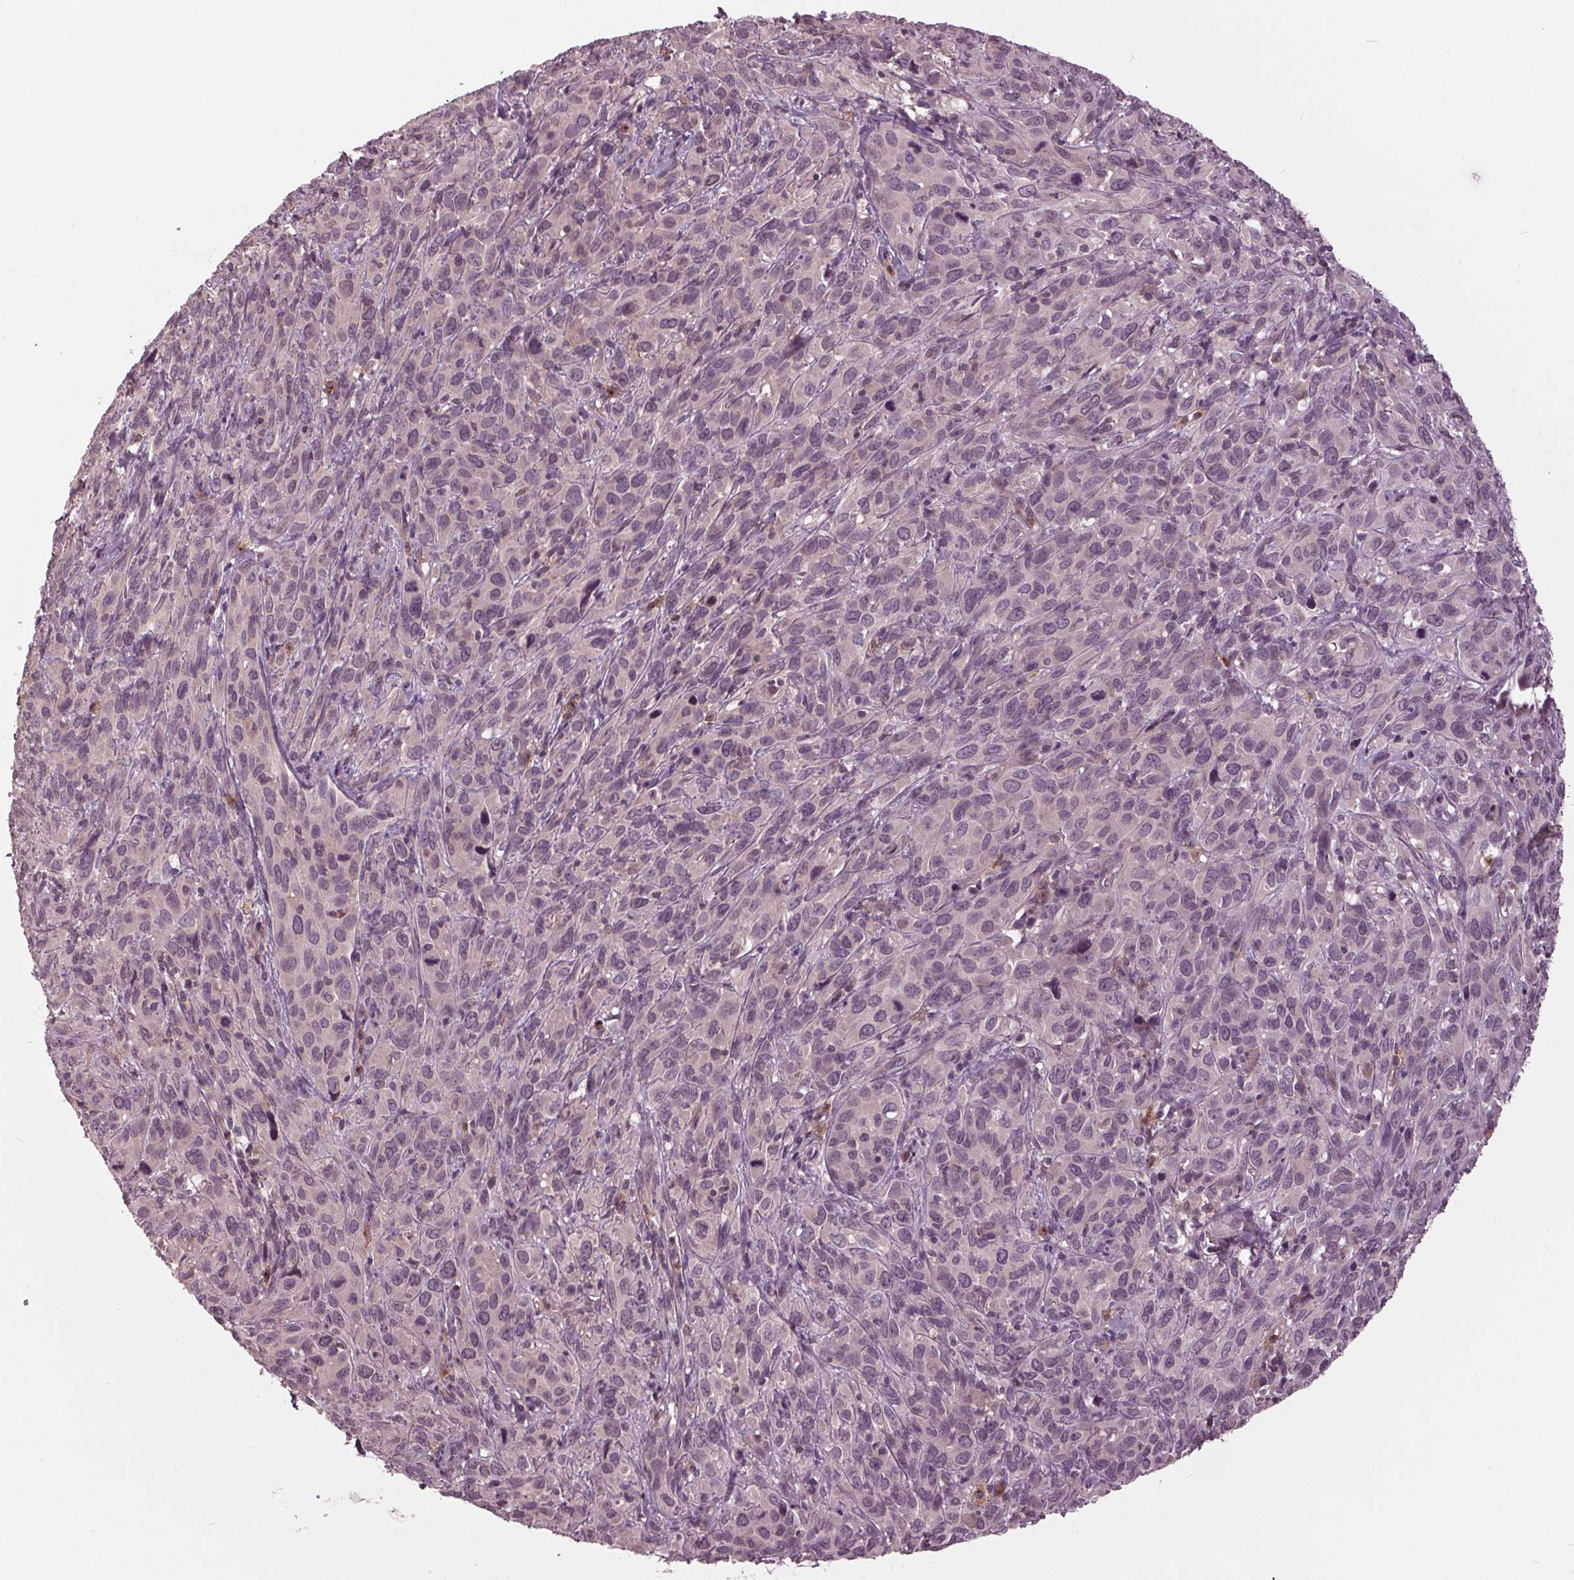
{"staining": {"intensity": "negative", "quantity": "none", "location": "none"}, "tissue": "cervical cancer", "cell_type": "Tumor cells", "image_type": "cancer", "snomed": [{"axis": "morphology", "description": "Squamous cell carcinoma, NOS"}, {"axis": "topography", "description": "Cervix"}], "caption": "Cervical squamous cell carcinoma stained for a protein using IHC demonstrates no staining tumor cells.", "gene": "SIGLEC6", "patient": {"sex": "female", "age": 51}}